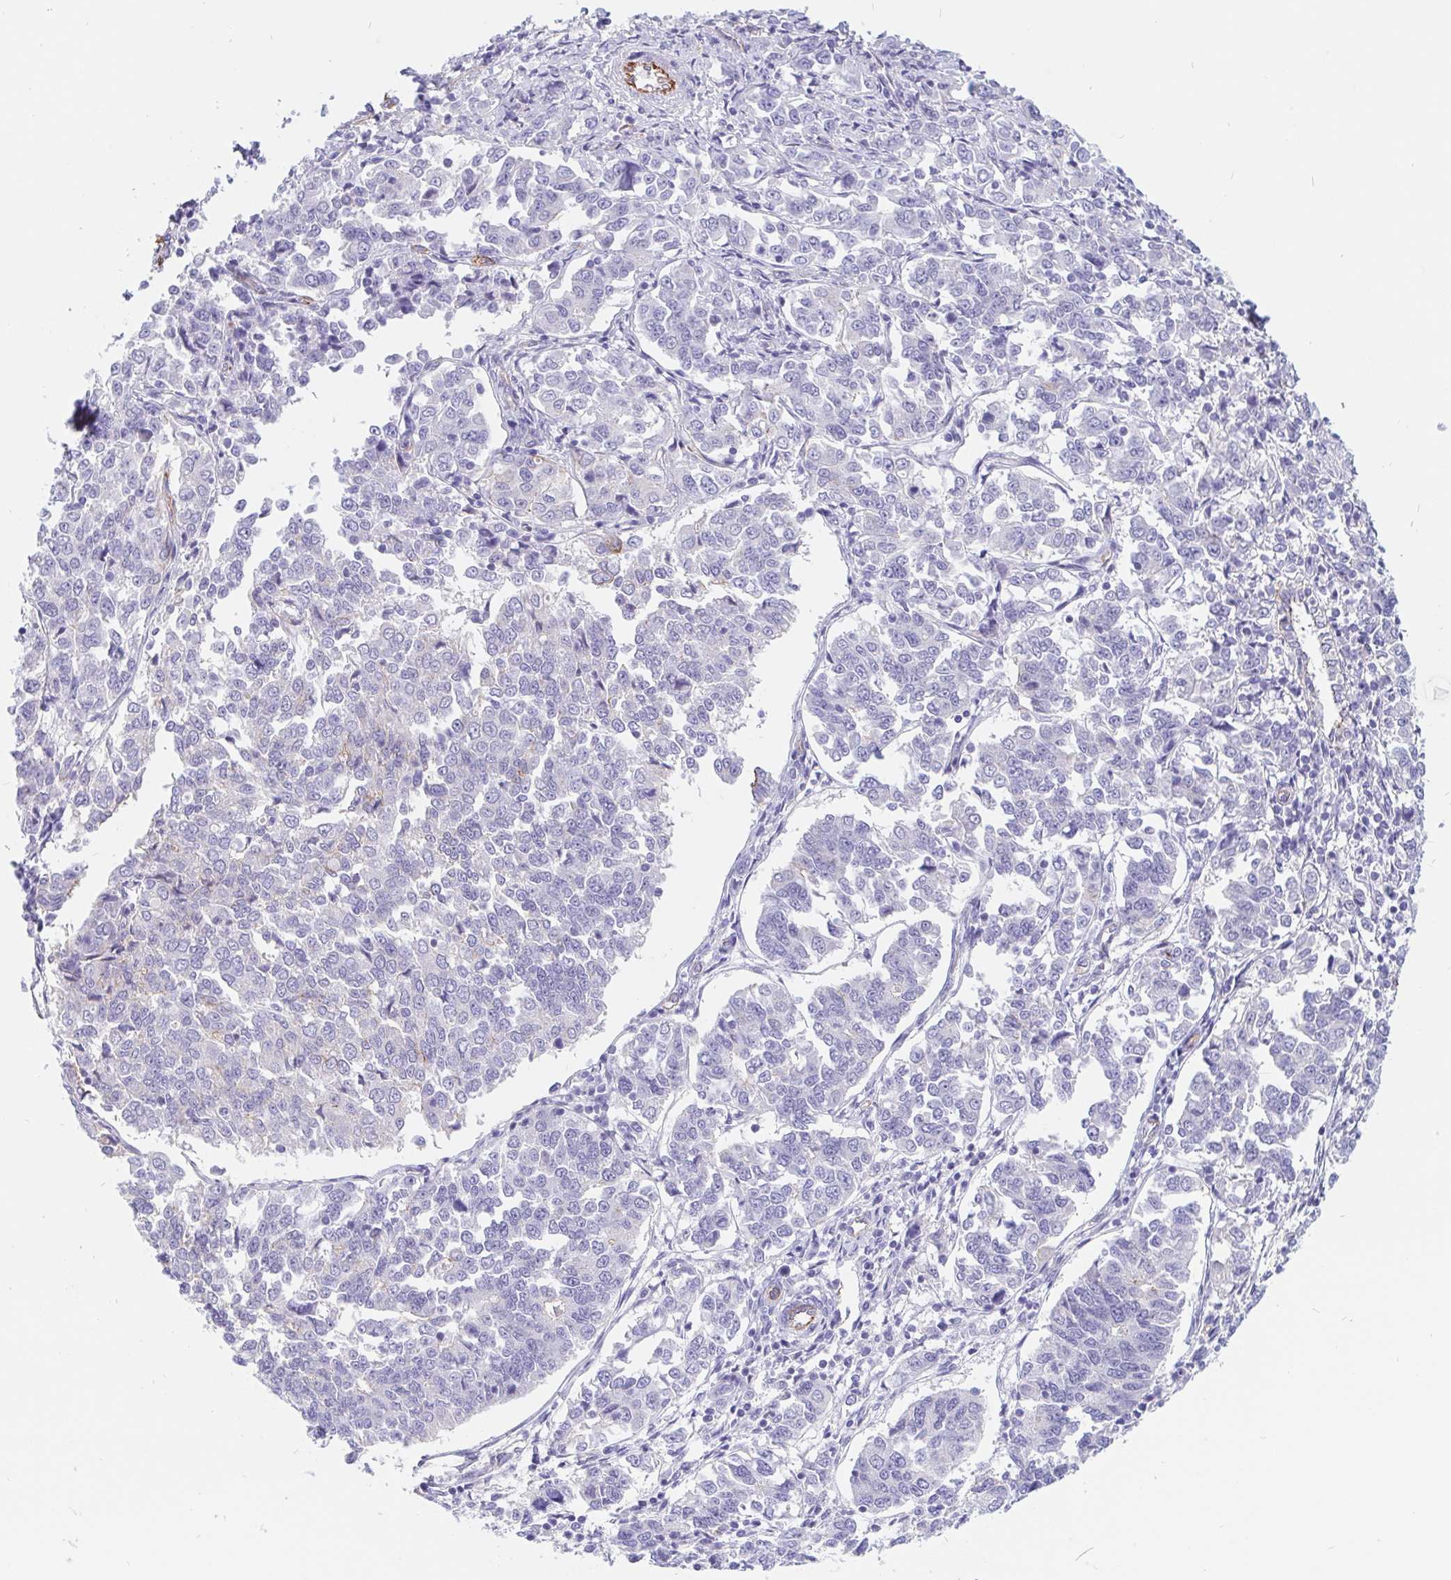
{"staining": {"intensity": "negative", "quantity": "none", "location": "none"}, "tissue": "endometrial cancer", "cell_type": "Tumor cells", "image_type": "cancer", "snomed": [{"axis": "morphology", "description": "Adenocarcinoma, NOS"}, {"axis": "topography", "description": "Endometrium"}], "caption": "This histopathology image is of endometrial cancer (adenocarcinoma) stained with IHC to label a protein in brown with the nuclei are counter-stained blue. There is no expression in tumor cells.", "gene": "LIMCH1", "patient": {"sex": "female", "age": 43}}